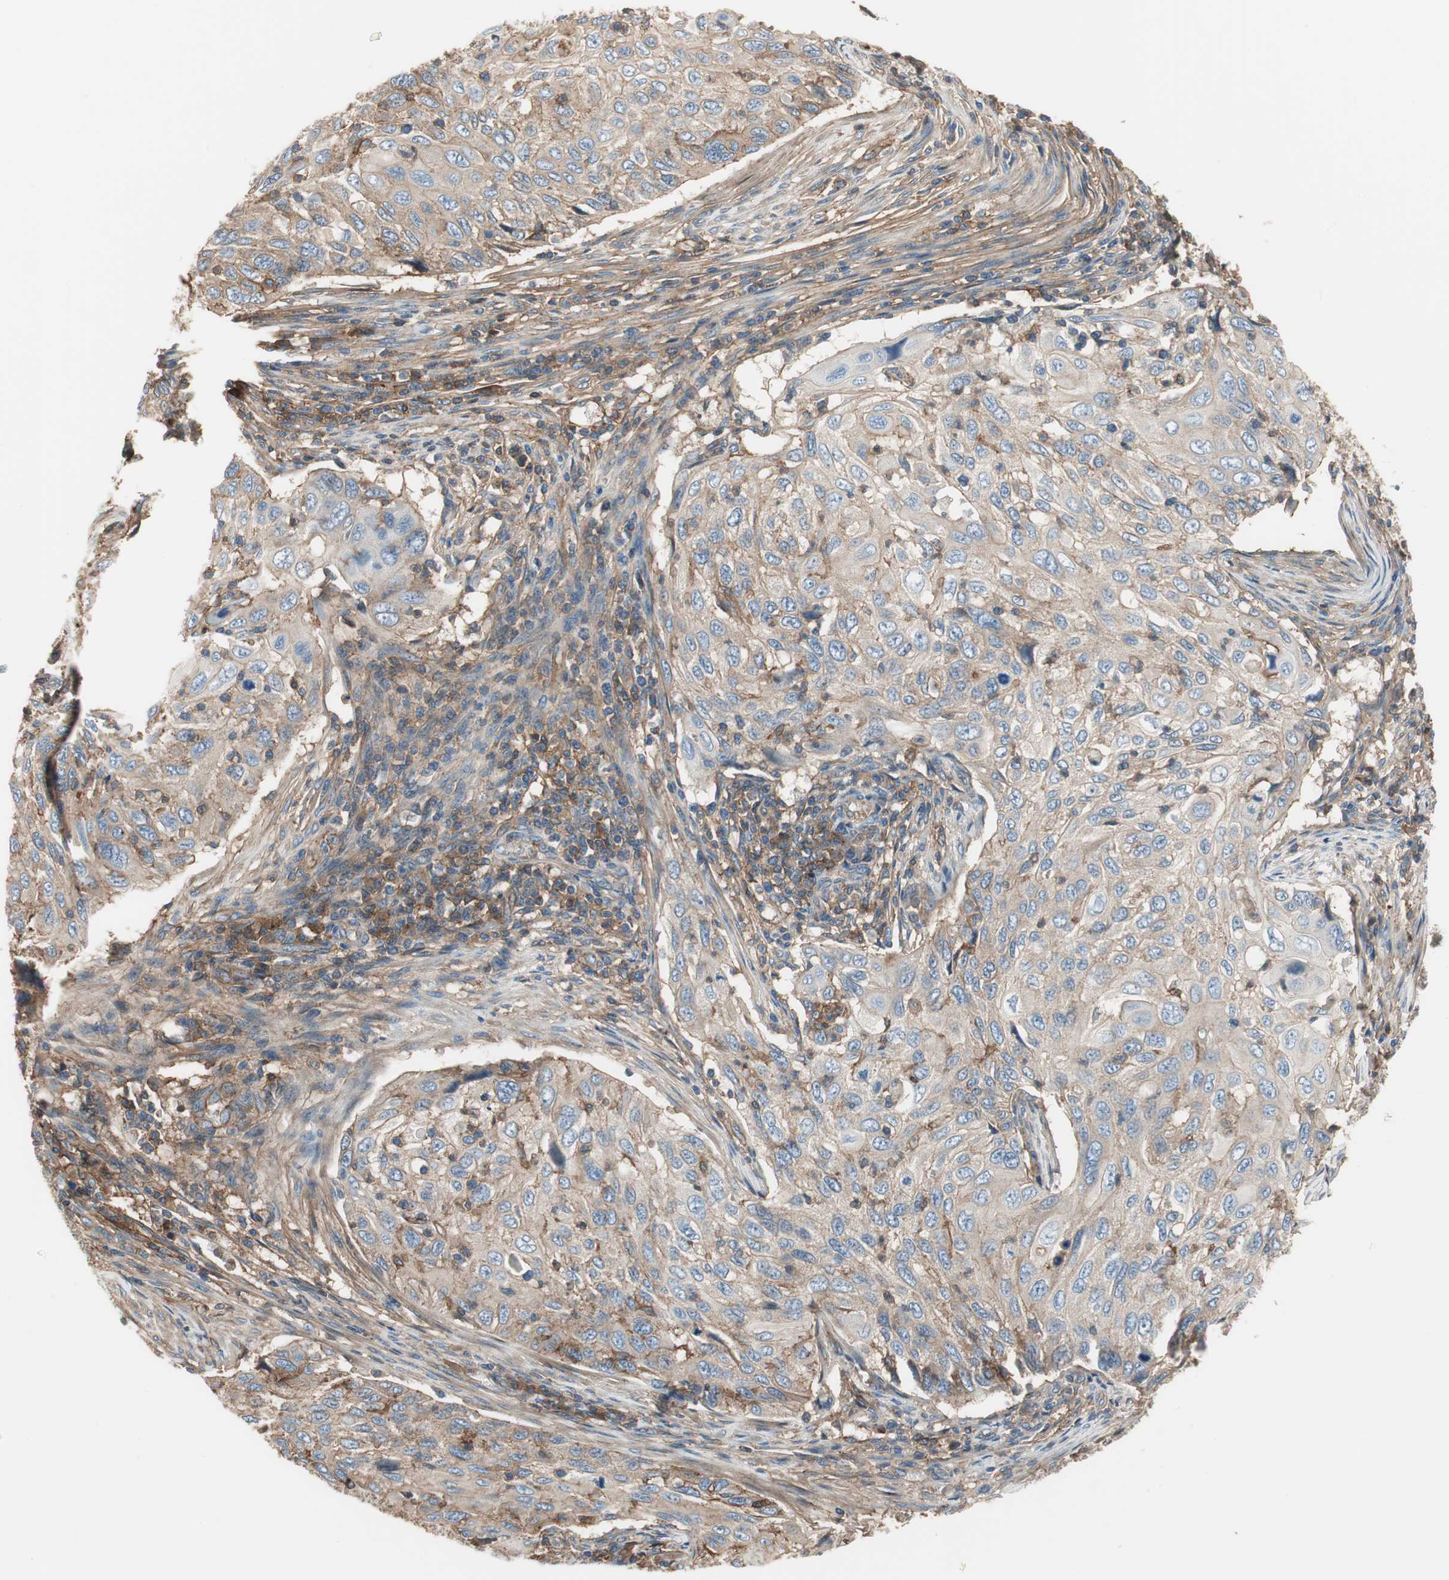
{"staining": {"intensity": "weak", "quantity": ">75%", "location": "cytoplasmic/membranous"}, "tissue": "cervical cancer", "cell_type": "Tumor cells", "image_type": "cancer", "snomed": [{"axis": "morphology", "description": "Squamous cell carcinoma, NOS"}, {"axis": "topography", "description": "Cervix"}], "caption": "The micrograph reveals a brown stain indicating the presence of a protein in the cytoplasmic/membranous of tumor cells in cervical cancer. Immunohistochemistry (ihc) stains the protein in brown and the nuclei are stained blue.", "gene": "IL1RL1", "patient": {"sex": "female", "age": 70}}